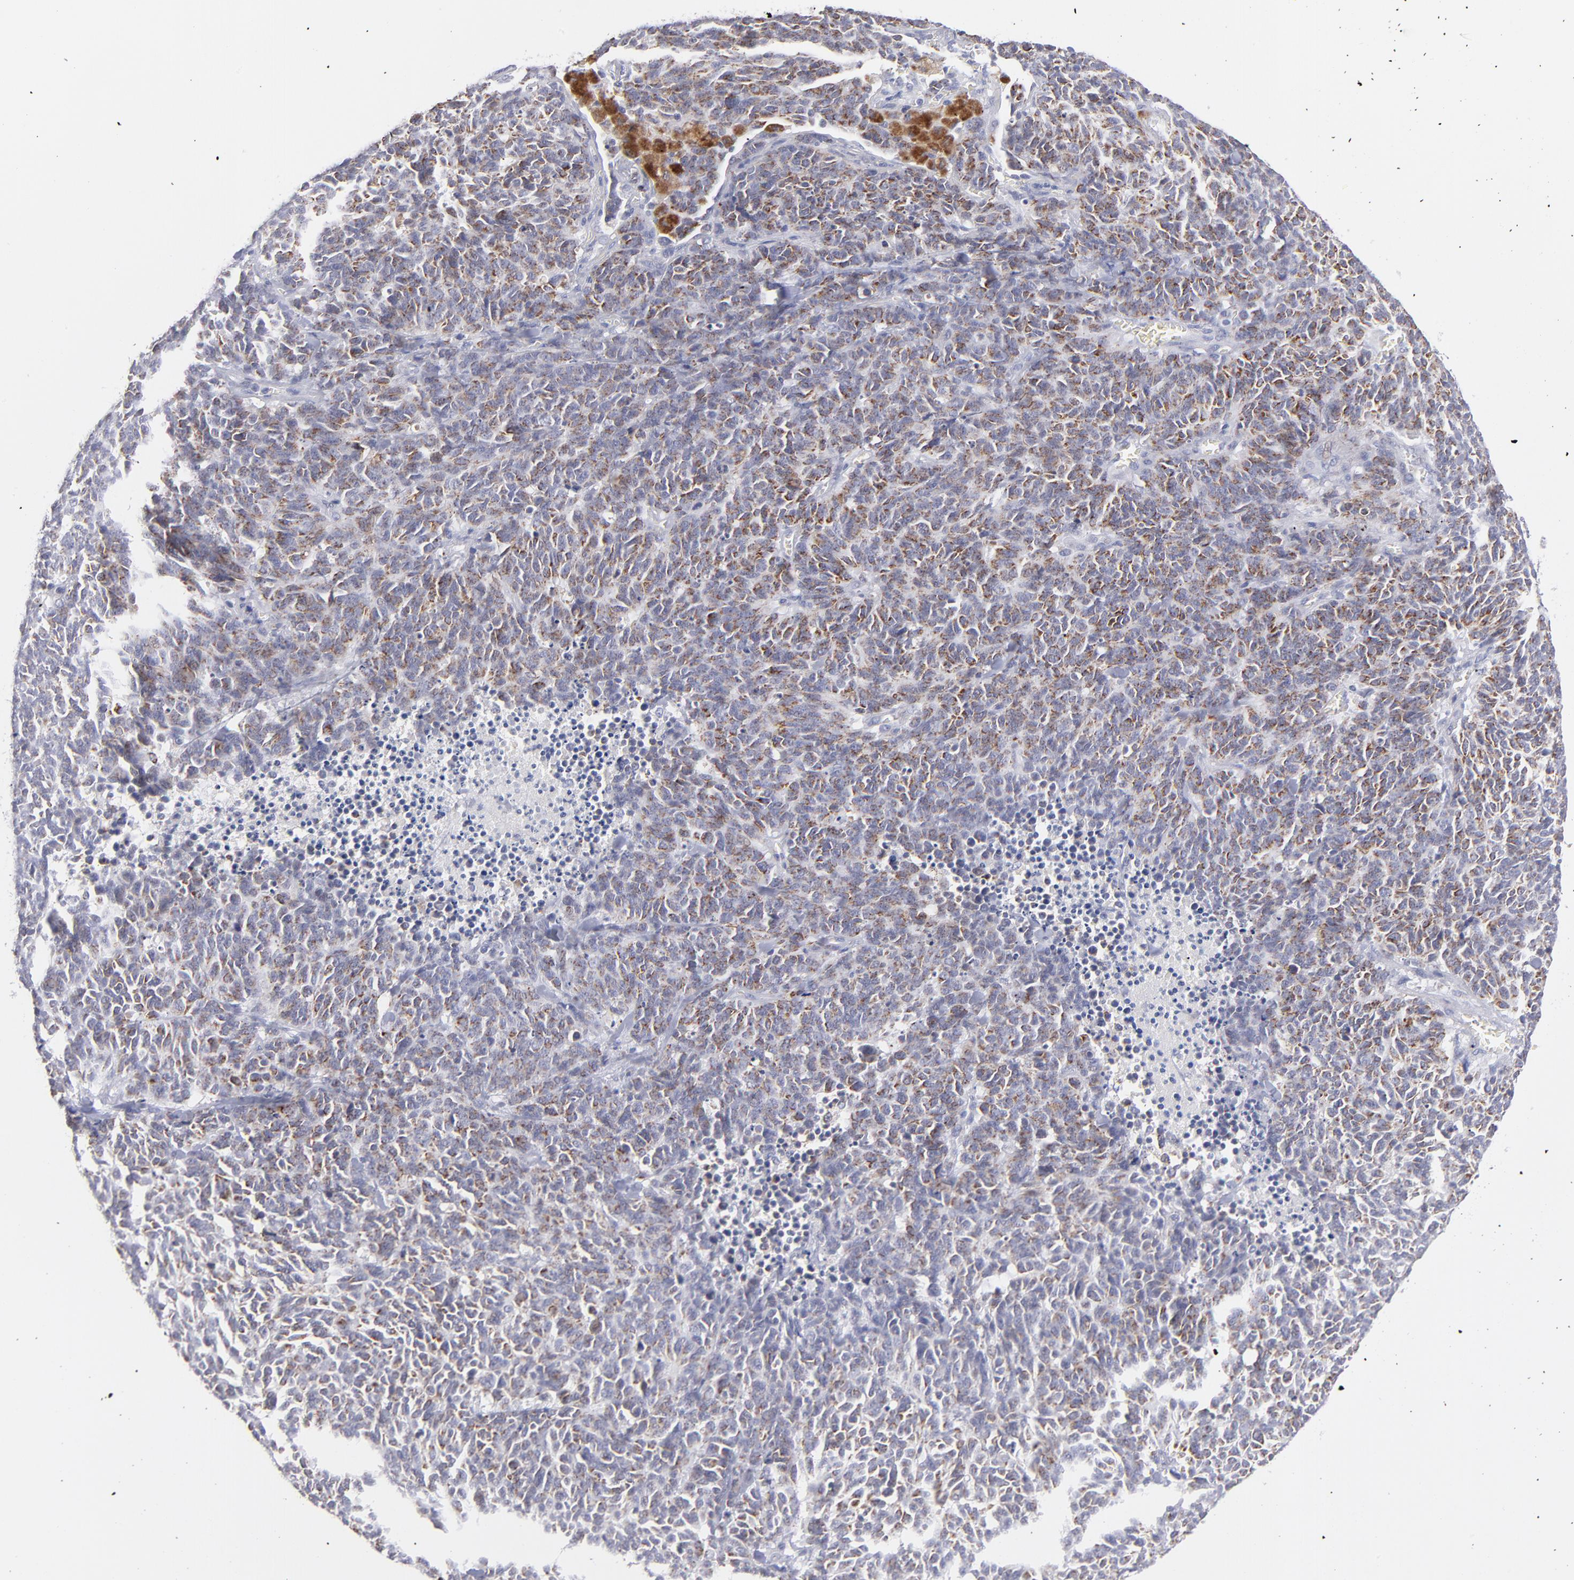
{"staining": {"intensity": "moderate", "quantity": ">75%", "location": "cytoplasmic/membranous"}, "tissue": "lung cancer", "cell_type": "Tumor cells", "image_type": "cancer", "snomed": [{"axis": "morphology", "description": "Neoplasm, malignant, NOS"}, {"axis": "topography", "description": "Lung"}], "caption": "A brown stain highlights moderate cytoplasmic/membranous expression of a protein in lung cancer (malignant neoplasm) tumor cells. Immunohistochemistry (ihc) stains the protein in brown and the nuclei are stained blue.", "gene": "MTHFD2", "patient": {"sex": "female", "age": 58}}